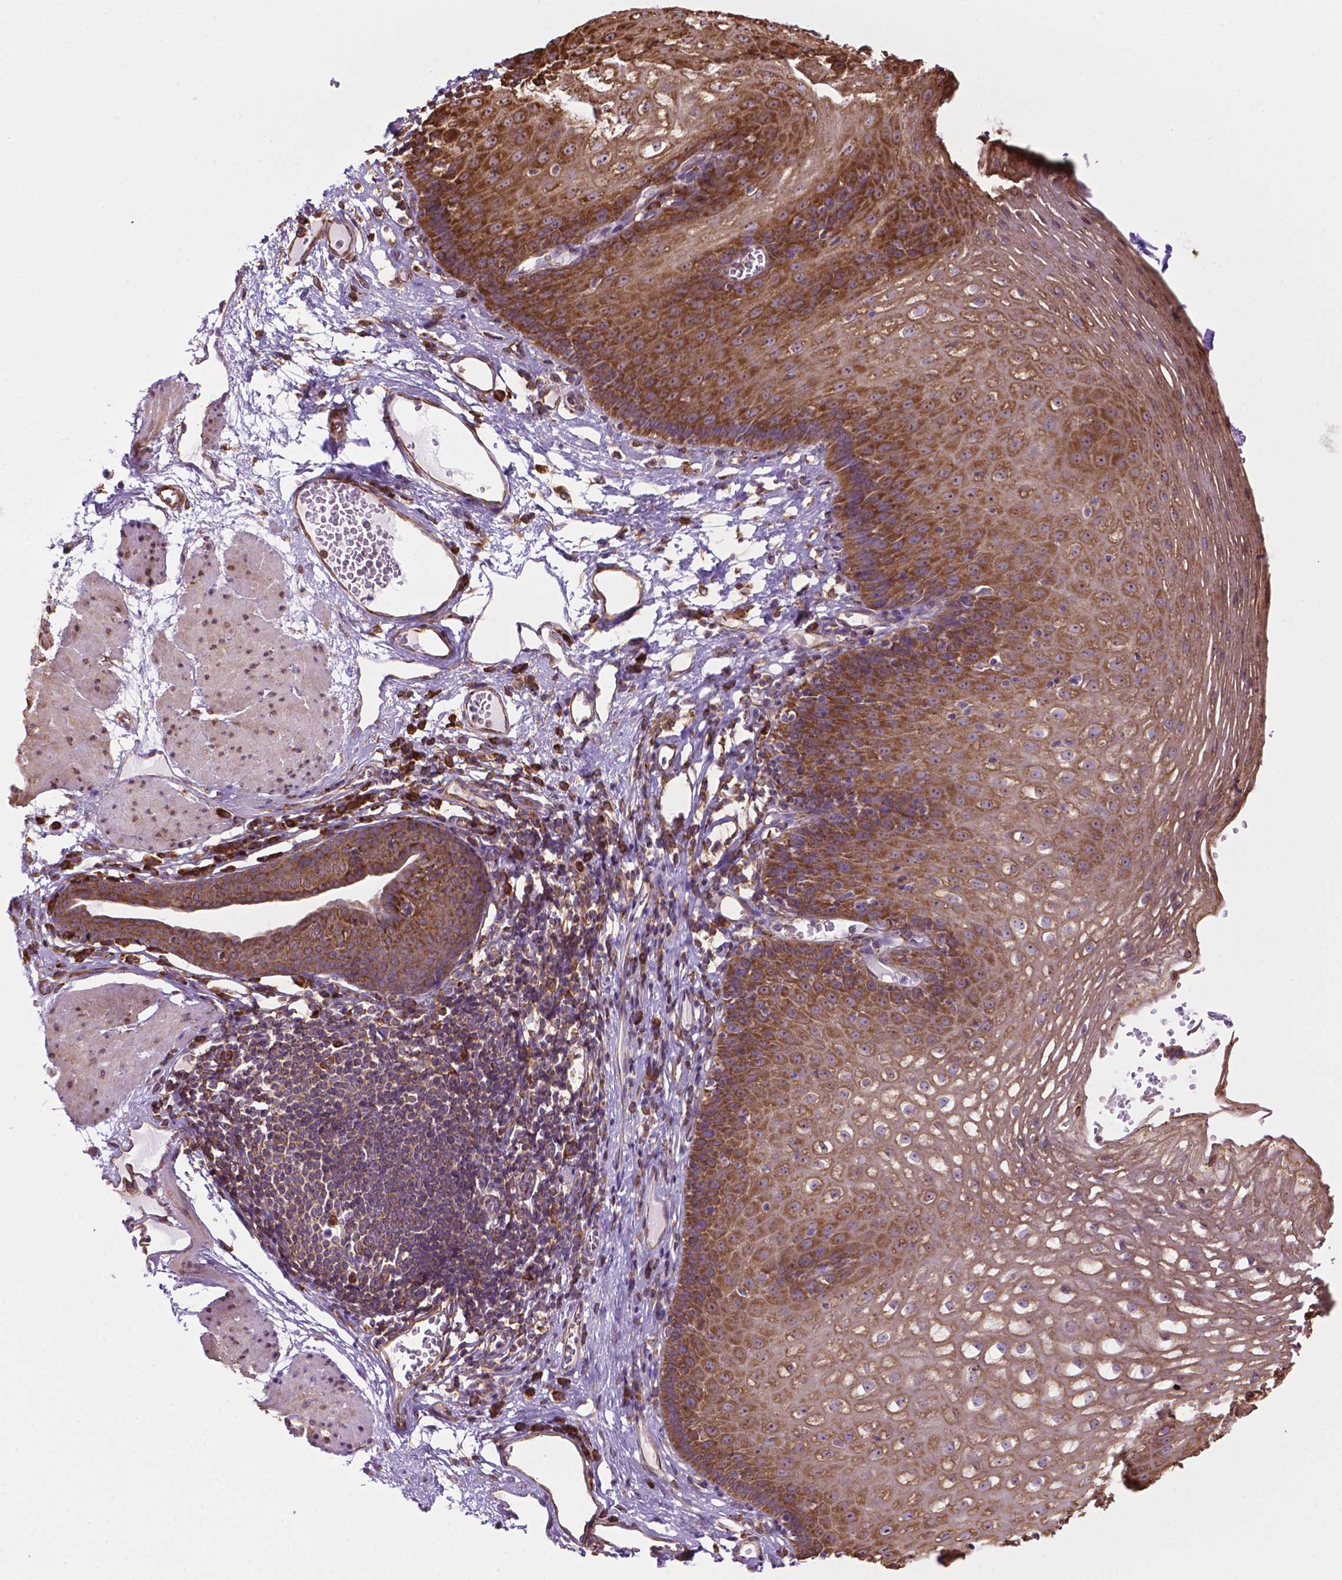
{"staining": {"intensity": "moderate", "quantity": ">75%", "location": "cytoplasmic/membranous"}, "tissue": "esophagus", "cell_type": "Squamous epithelial cells", "image_type": "normal", "snomed": [{"axis": "morphology", "description": "Normal tissue, NOS"}, {"axis": "topography", "description": "Esophagus"}], "caption": "Protein staining by immunohistochemistry exhibits moderate cytoplasmic/membranous expression in approximately >75% of squamous epithelial cells in unremarkable esophagus. (IHC, brightfield microscopy, high magnification).", "gene": "RPL29", "patient": {"sex": "male", "age": 72}}